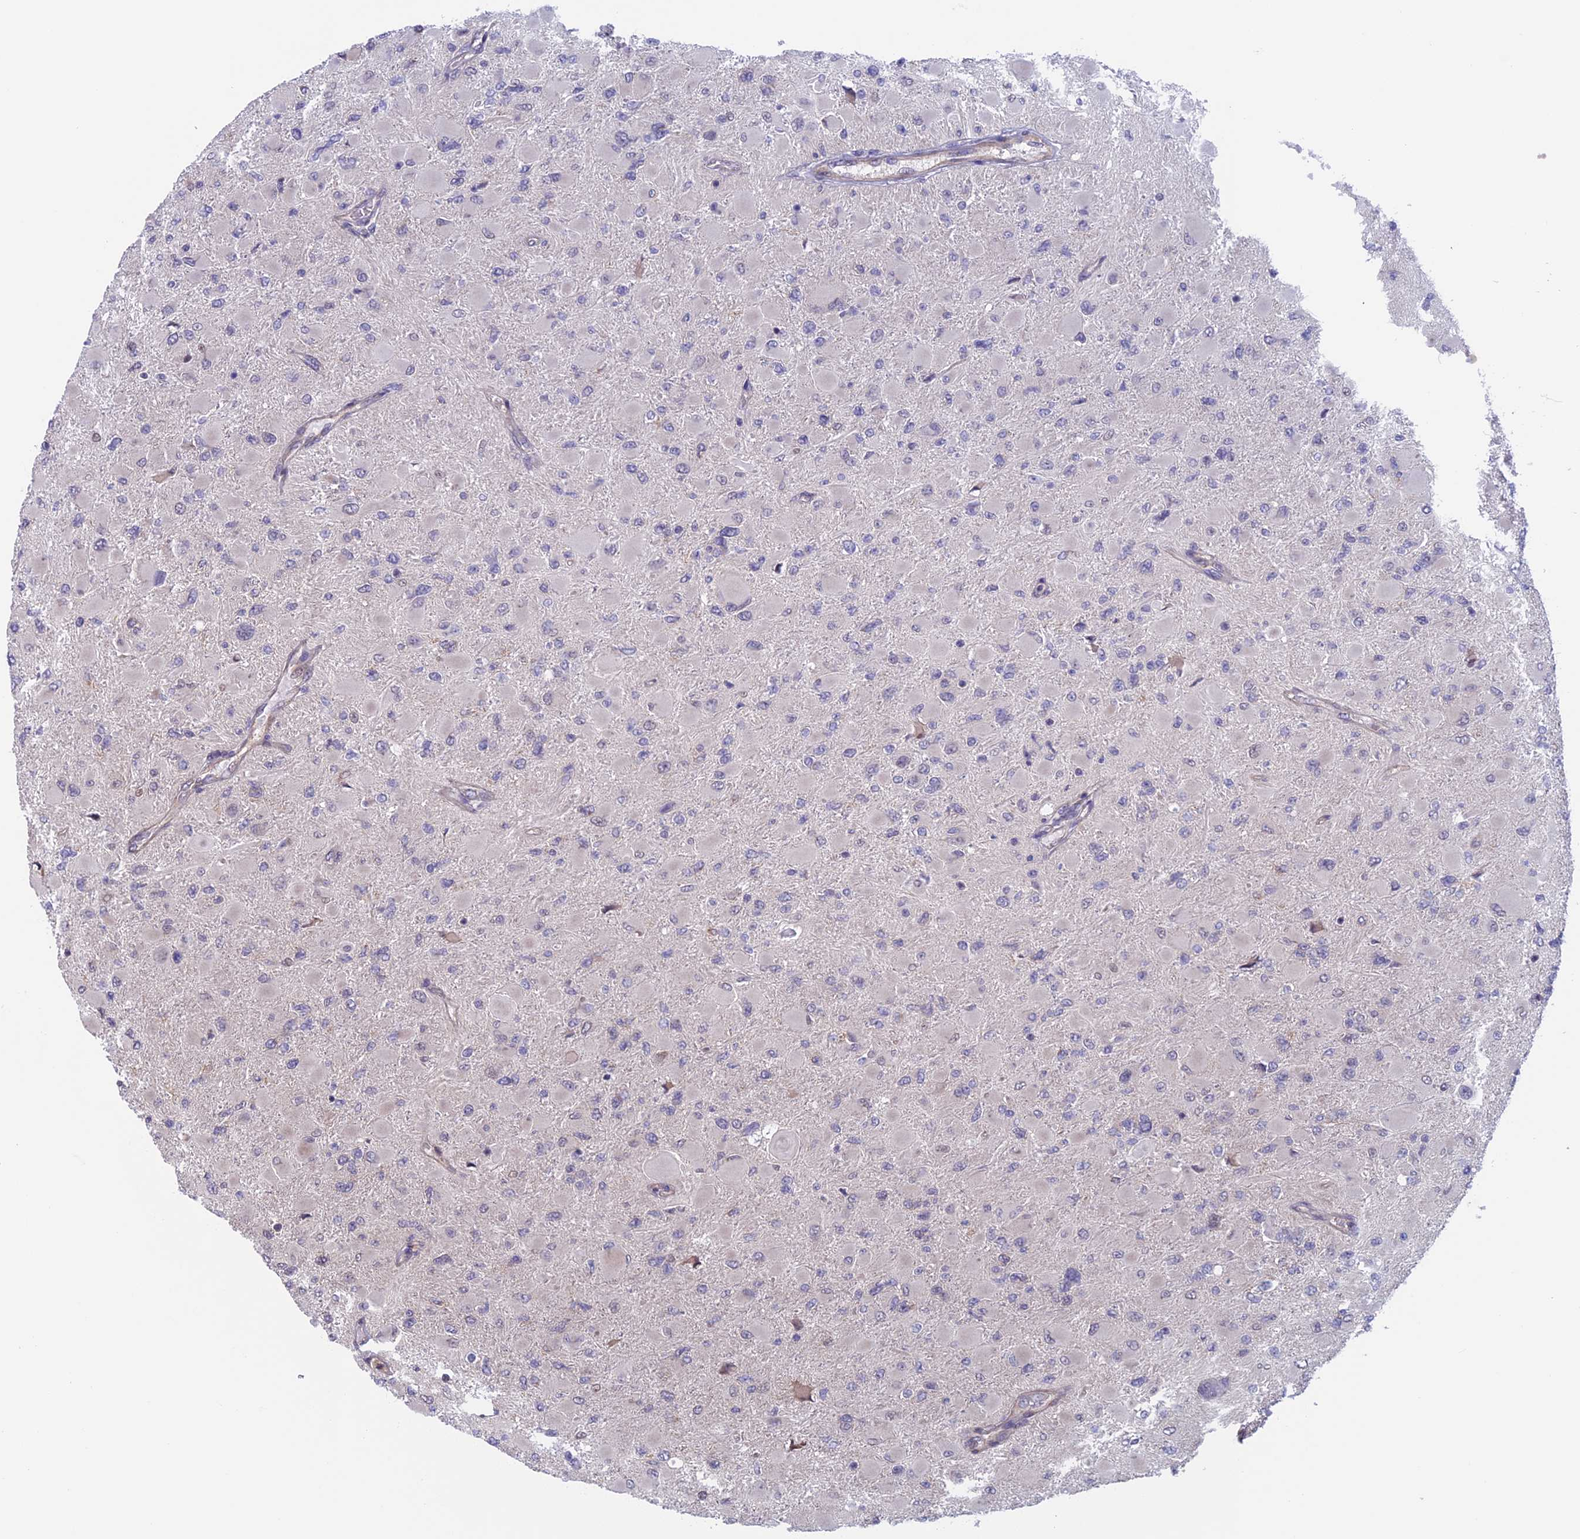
{"staining": {"intensity": "negative", "quantity": "none", "location": "none"}, "tissue": "glioma", "cell_type": "Tumor cells", "image_type": "cancer", "snomed": [{"axis": "morphology", "description": "Glioma, malignant, High grade"}, {"axis": "topography", "description": "Cerebral cortex"}], "caption": "Immunohistochemical staining of human glioma exhibits no significant staining in tumor cells. The staining is performed using DAB brown chromogen with nuclei counter-stained in using hematoxylin.", "gene": "SLC1A6", "patient": {"sex": "female", "age": 36}}